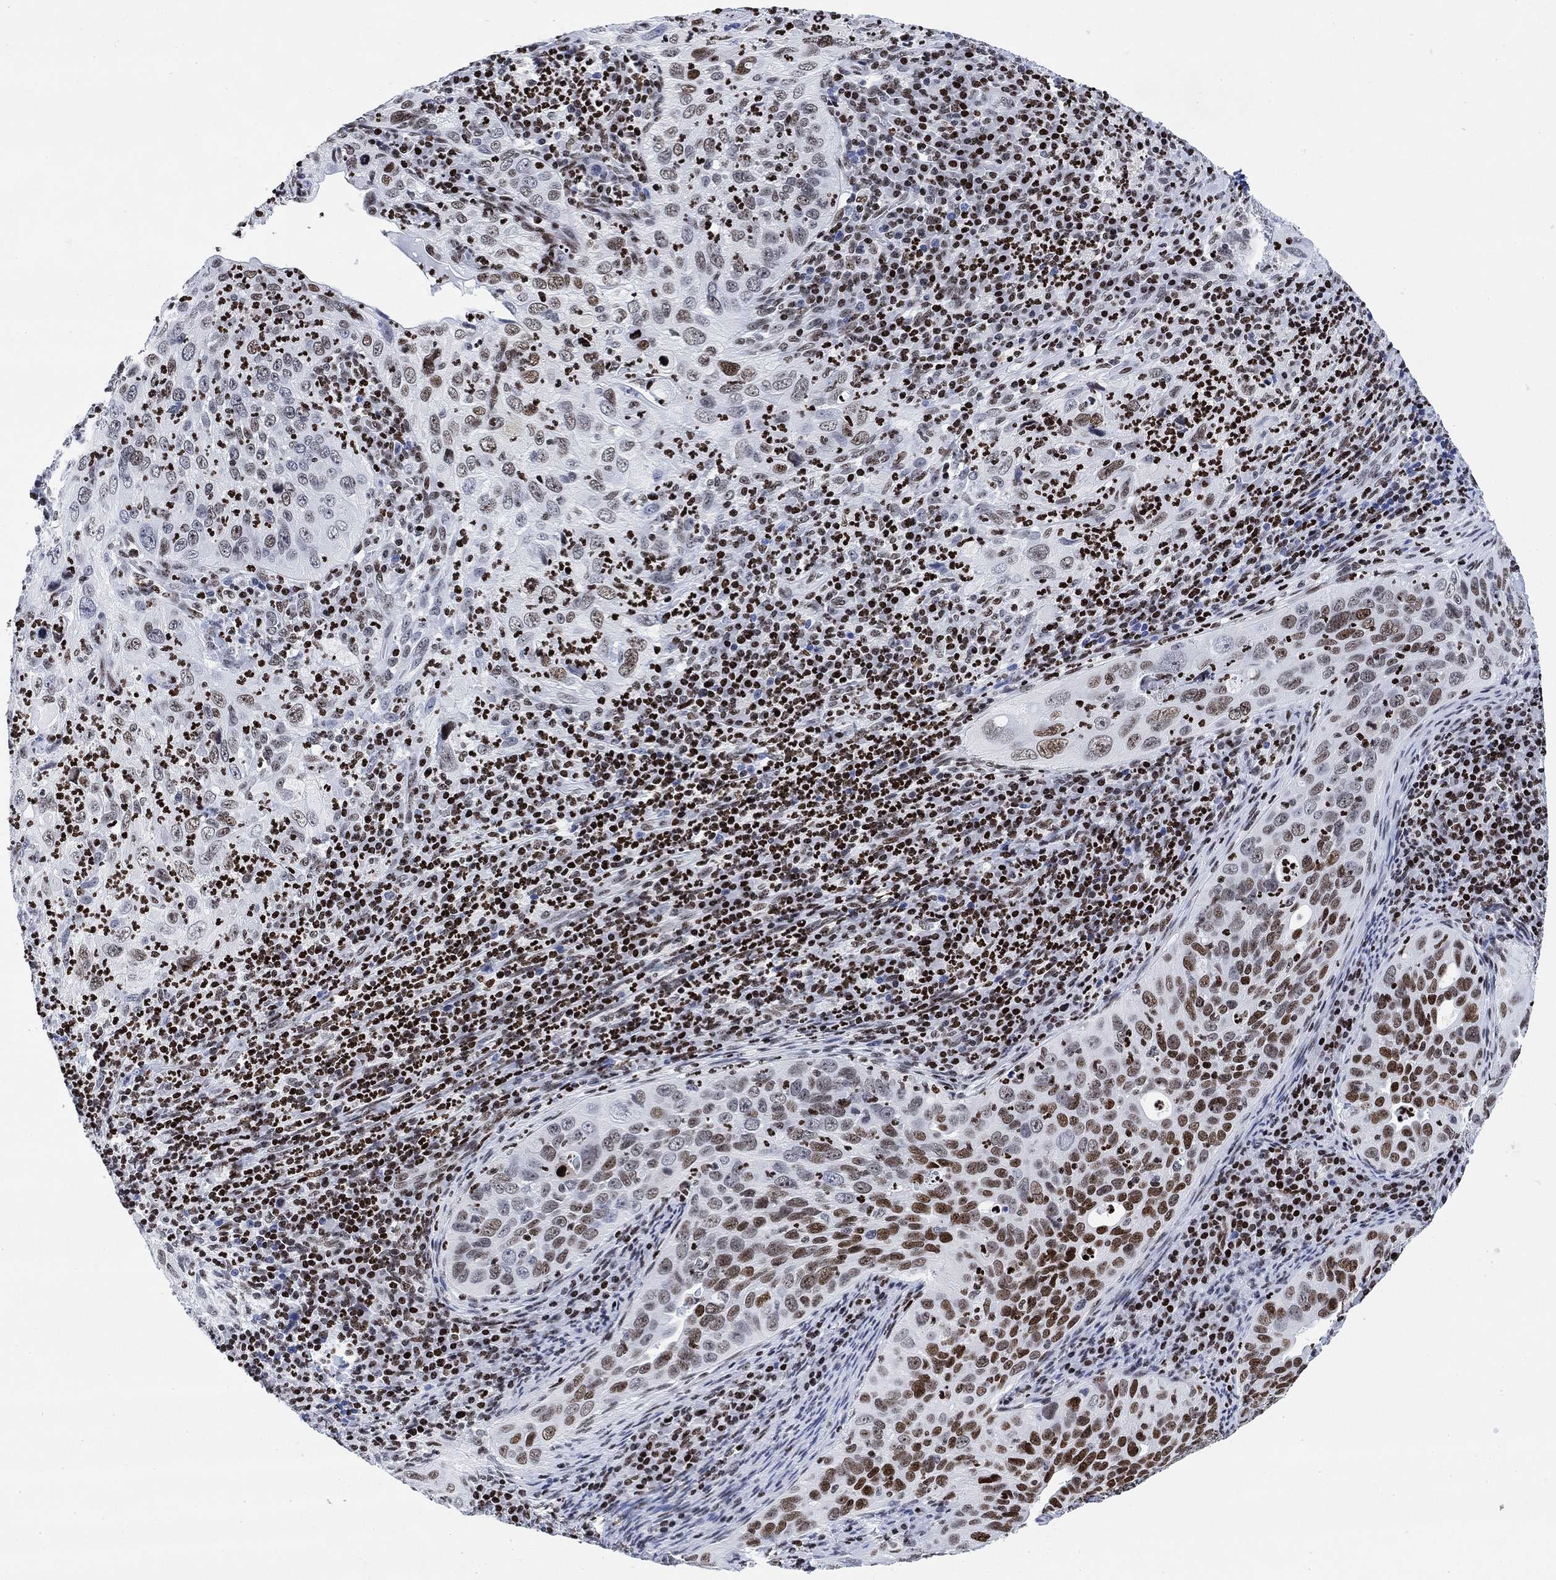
{"staining": {"intensity": "strong", "quantity": "<25%", "location": "nuclear"}, "tissue": "cervical cancer", "cell_type": "Tumor cells", "image_type": "cancer", "snomed": [{"axis": "morphology", "description": "Squamous cell carcinoma, NOS"}, {"axis": "topography", "description": "Cervix"}], "caption": "Cervical cancer was stained to show a protein in brown. There is medium levels of strong nuclear expression in approximately <25% of tumor cells. The protein of interest is shown in brown color, while the nuclei are stained blue.", "gene": "H1-10", "patient": {"sex": "female", "age": 26}}